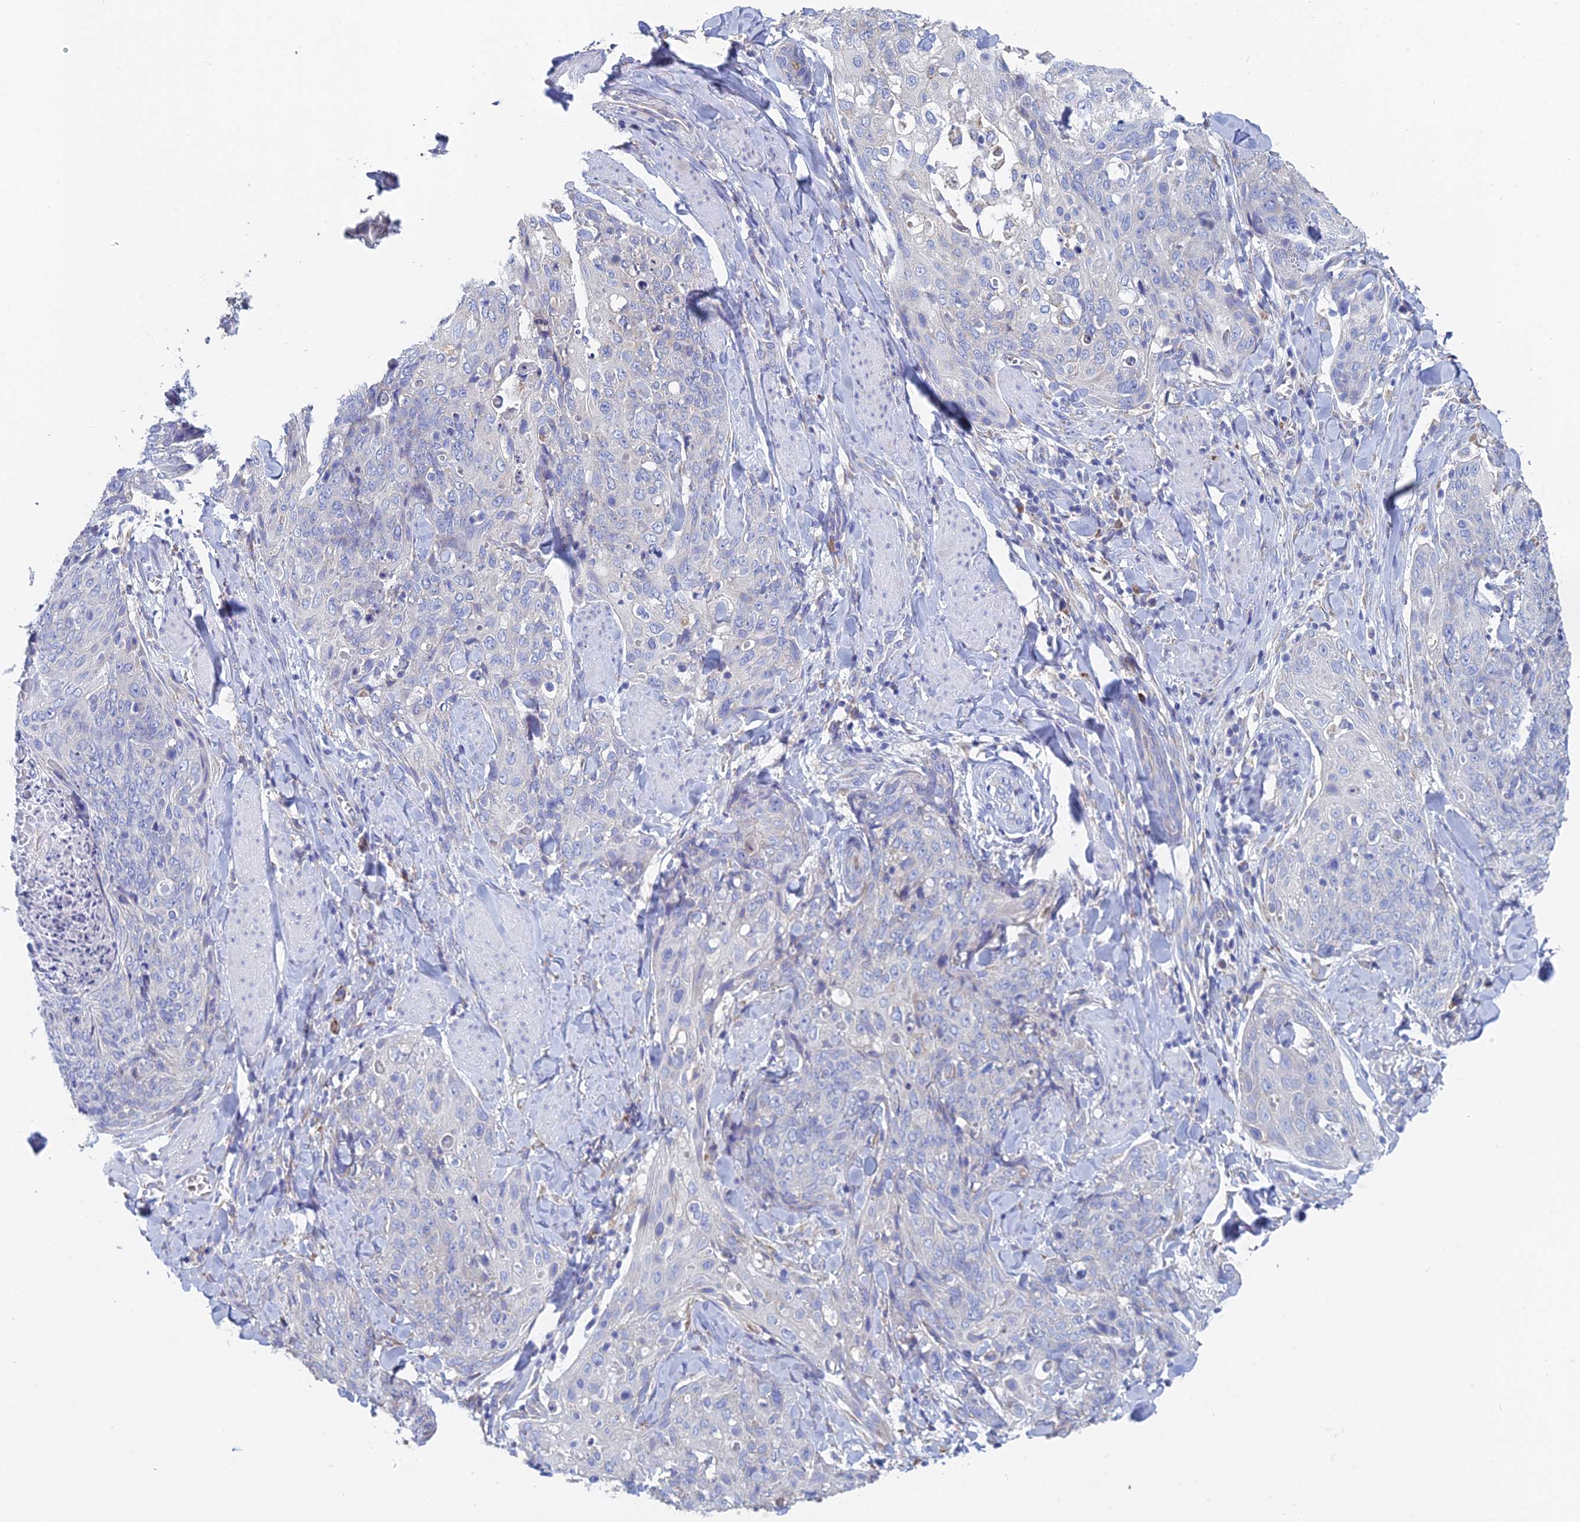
{"staining": {"intensity": "negative", "quantity": "none", "location": "none"}, "tissue": "skin cancer", "cell_type": "Tumor cells", "image_type": "cancer", "snomed": [{"axis": "morphology", "description": "Squamous cell carcinoma, NOS"}, {"axis": "topography", "description": "Skin"}, {"axis": "topography", "description": "Vulva"}], "caption": "Tumor cells are negative for brown protein staining in skin squamous cell carcinoma.", "gene": "CRACR2B", "patient": {"sex": "female", "age": 85}}